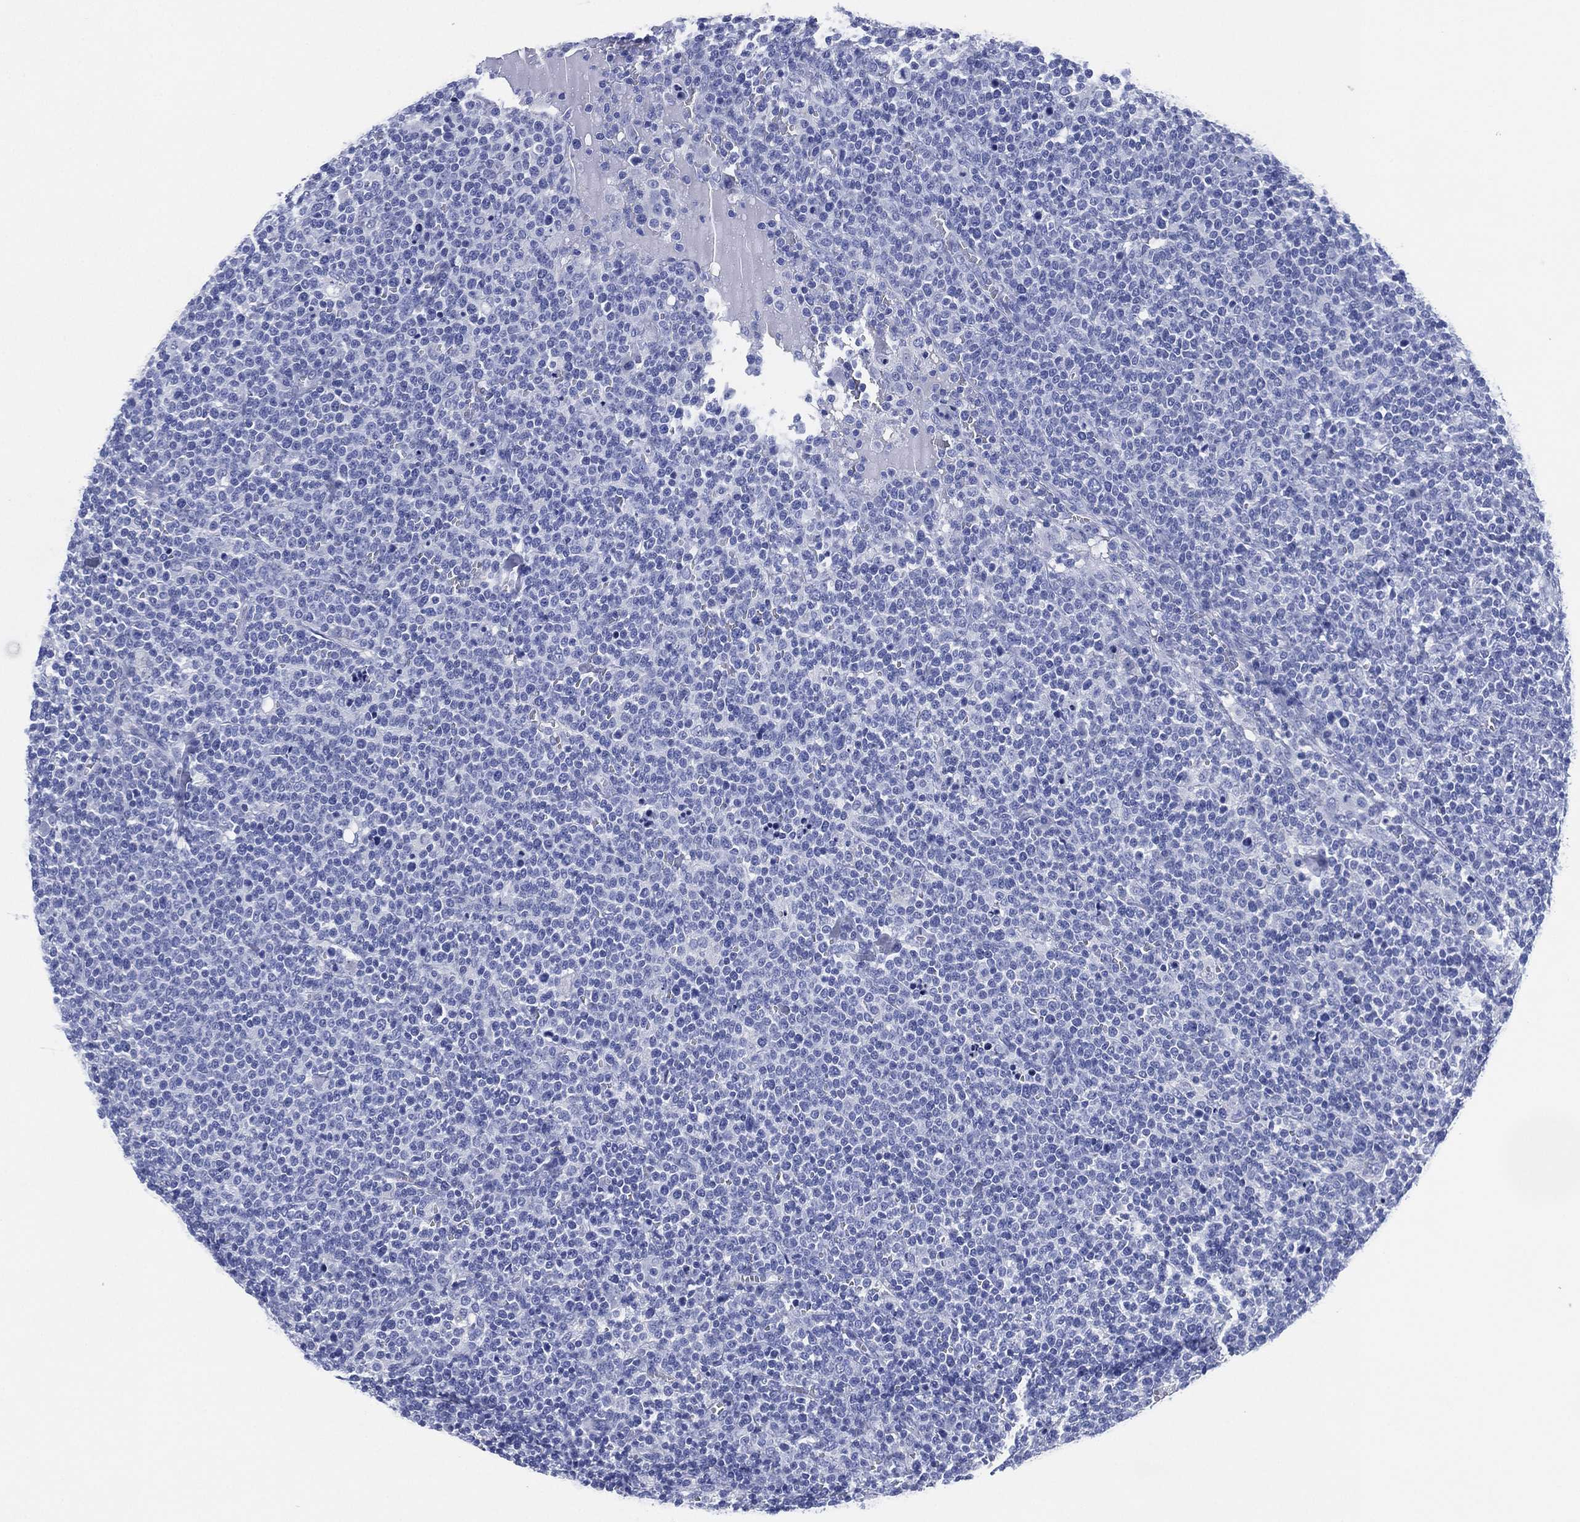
{"staining": {"intensity": "negative", "quantity": "none", "location": "none"}, "tissue": "lymphoma", "cell_type": "Tumor cells", "image_type": "cancer", "snomed": [{"axis": "morphology", "description": "Malignant lymphoma, non-Hodgkin's type, High grade"}, {"axis": "topography", "description": "Lymph node"}], "caption": "A high-resolution image shows immunohistochemistry staining of lymphoma, which reveals no significant staining in tumor cells.", "gene": "SIGLECL1", "patient": {"sex": "male", "age": 61}}